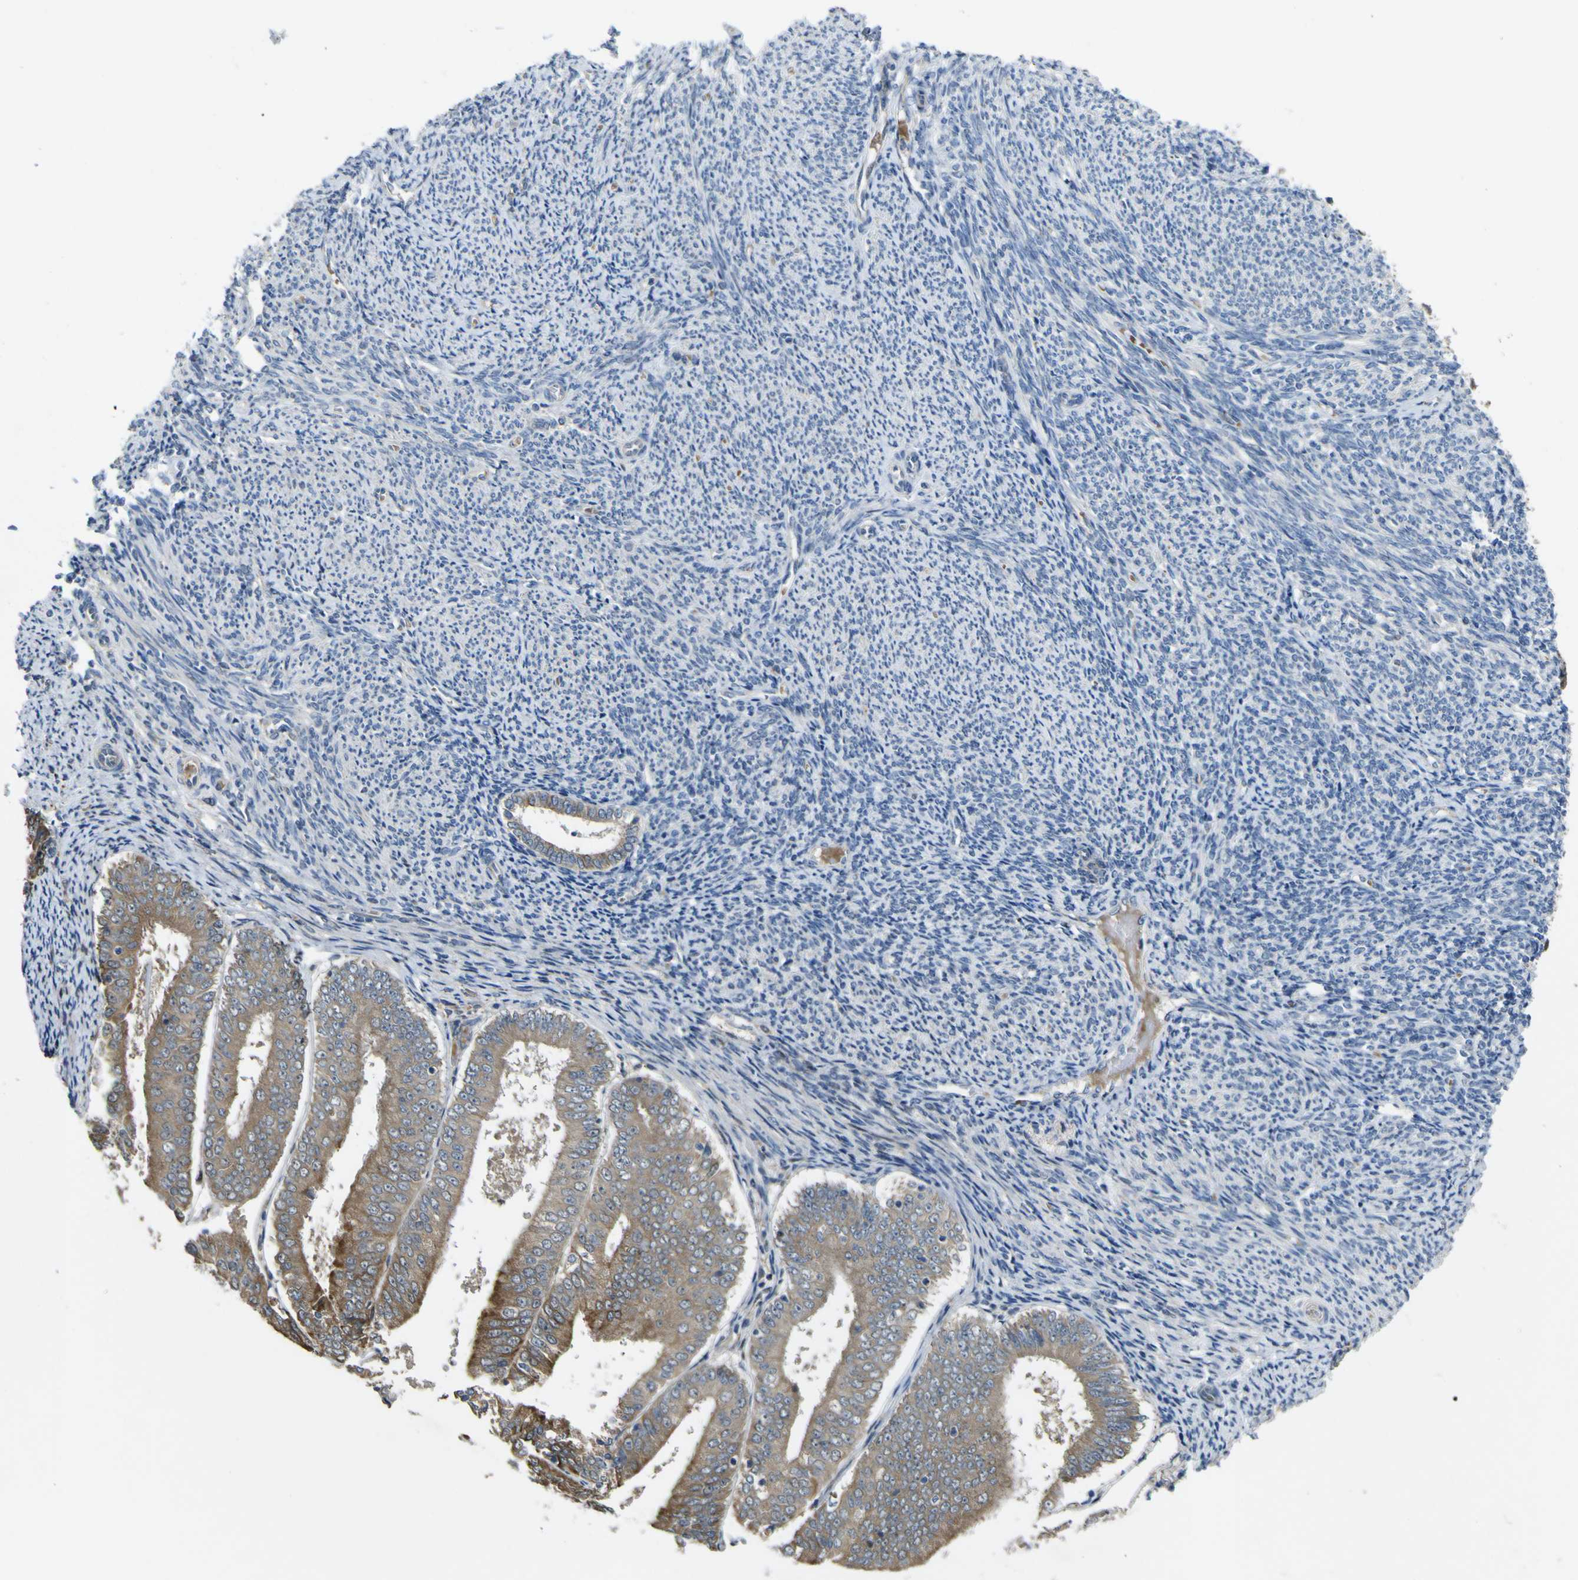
{"staining": {"intensity": "moderate", "quantity": ">75%", "location": "cytoplasmic/membranous"}, "tissue": "endometrial cancer", "cell_type": "Tumor cells", "image_type": "cancer", "snomed": [{"axis": "morphology", "description": "Adenocarcinoma, NOS"}, {"axis": "topography", "description": "Endometrium"}], "caption": "Protein expression by immunohistochemistry shows moderate cytoplasmic/membranous expression in about >75% of tumor cells in endometrial adenocarcinoma.", "gene": "LBHD1", "patient": {"sex": "female", "age": 63}}